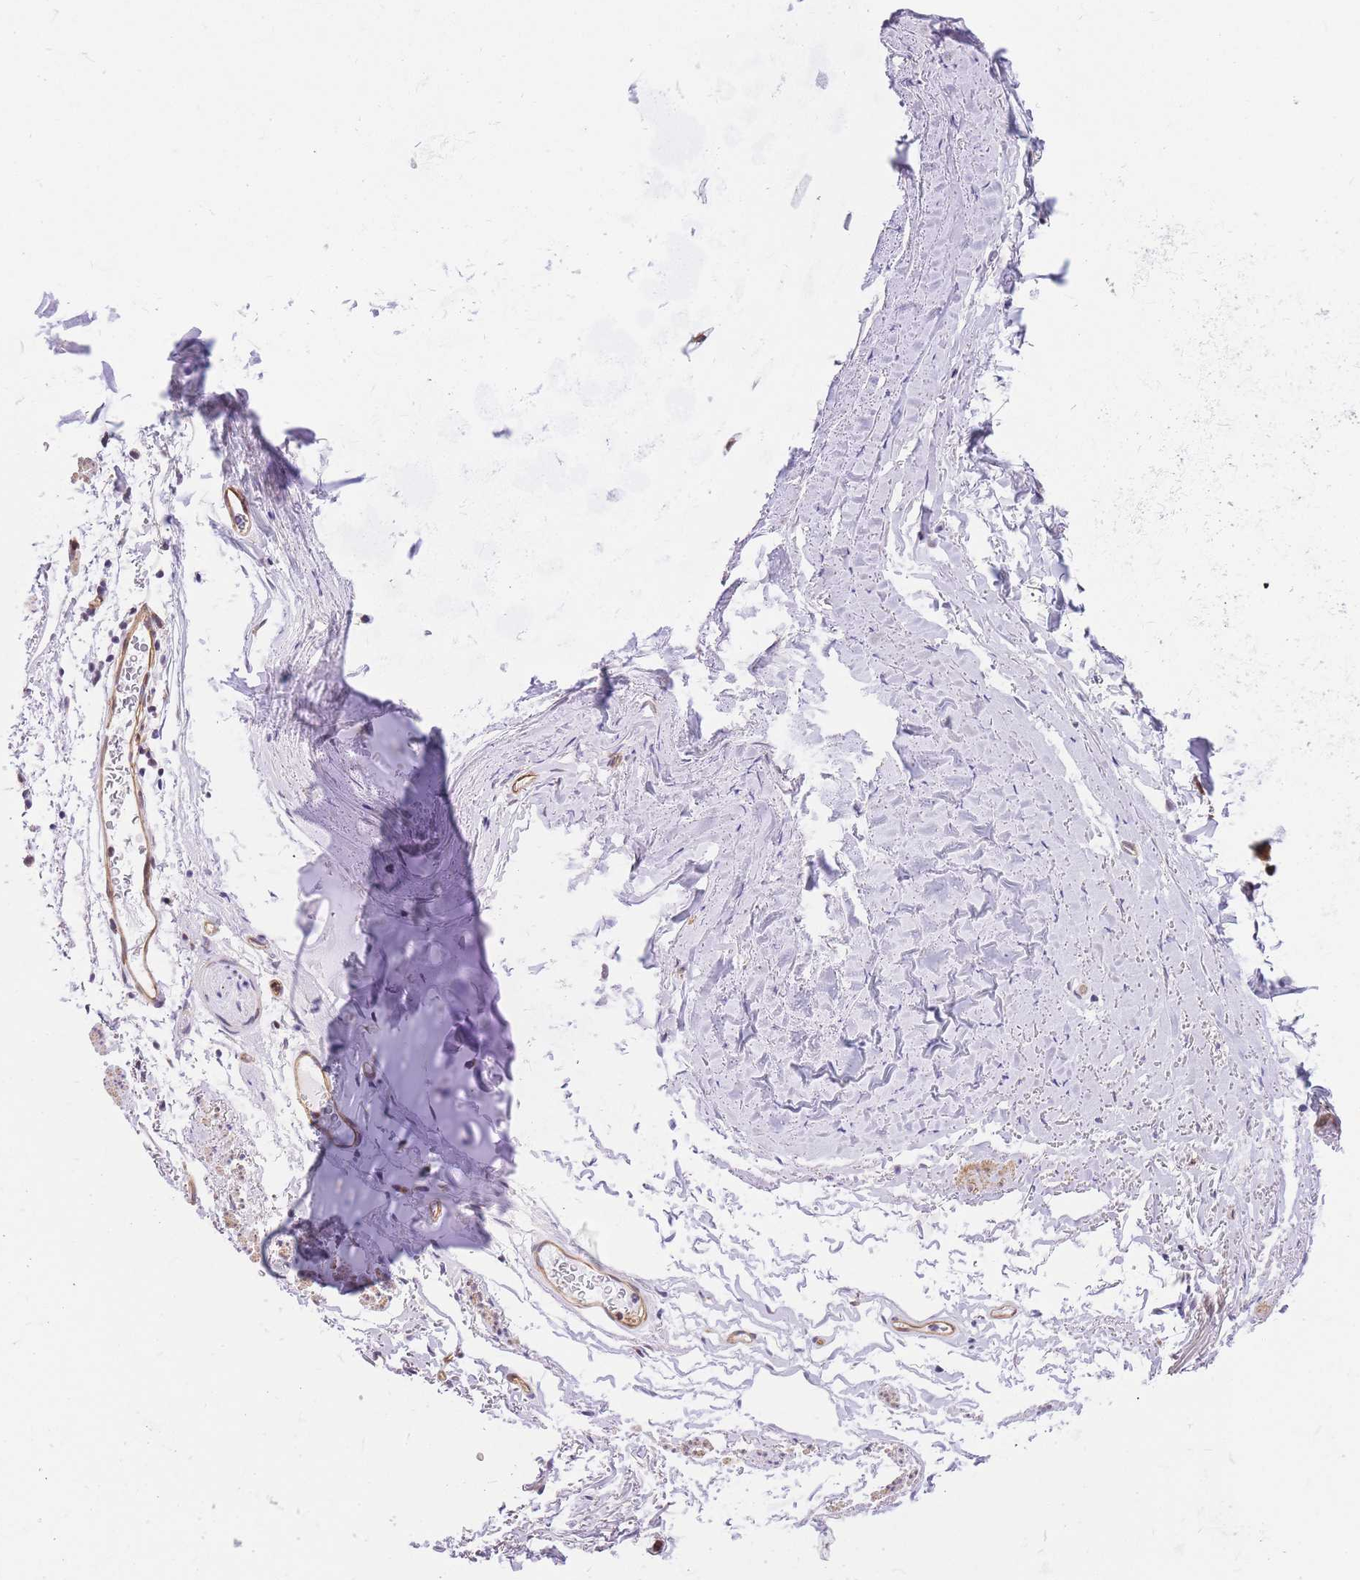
{"staining": {"intensity": "negative", "quantity": "none", "location": "none"}, "tissue": "adipose tissue", "cell_type": "Adipocytes", "image_type": "normal", "snomed": [{"axis": "morphology", "description": "Normal tissue, NOS"}, {"axis": "topography", "description": "Cartilage tissue"}, {"axis": "topography", "description": "Bronchus"}], "caption": "Micrograph shows no protein expression in adipocytes of normal adipose tissue. (Immunohistochemistry (ihc), brightfield microscopy, high magnification).", "gene": "S100PBP", "patient": {"sex": "female", "age": 73}}